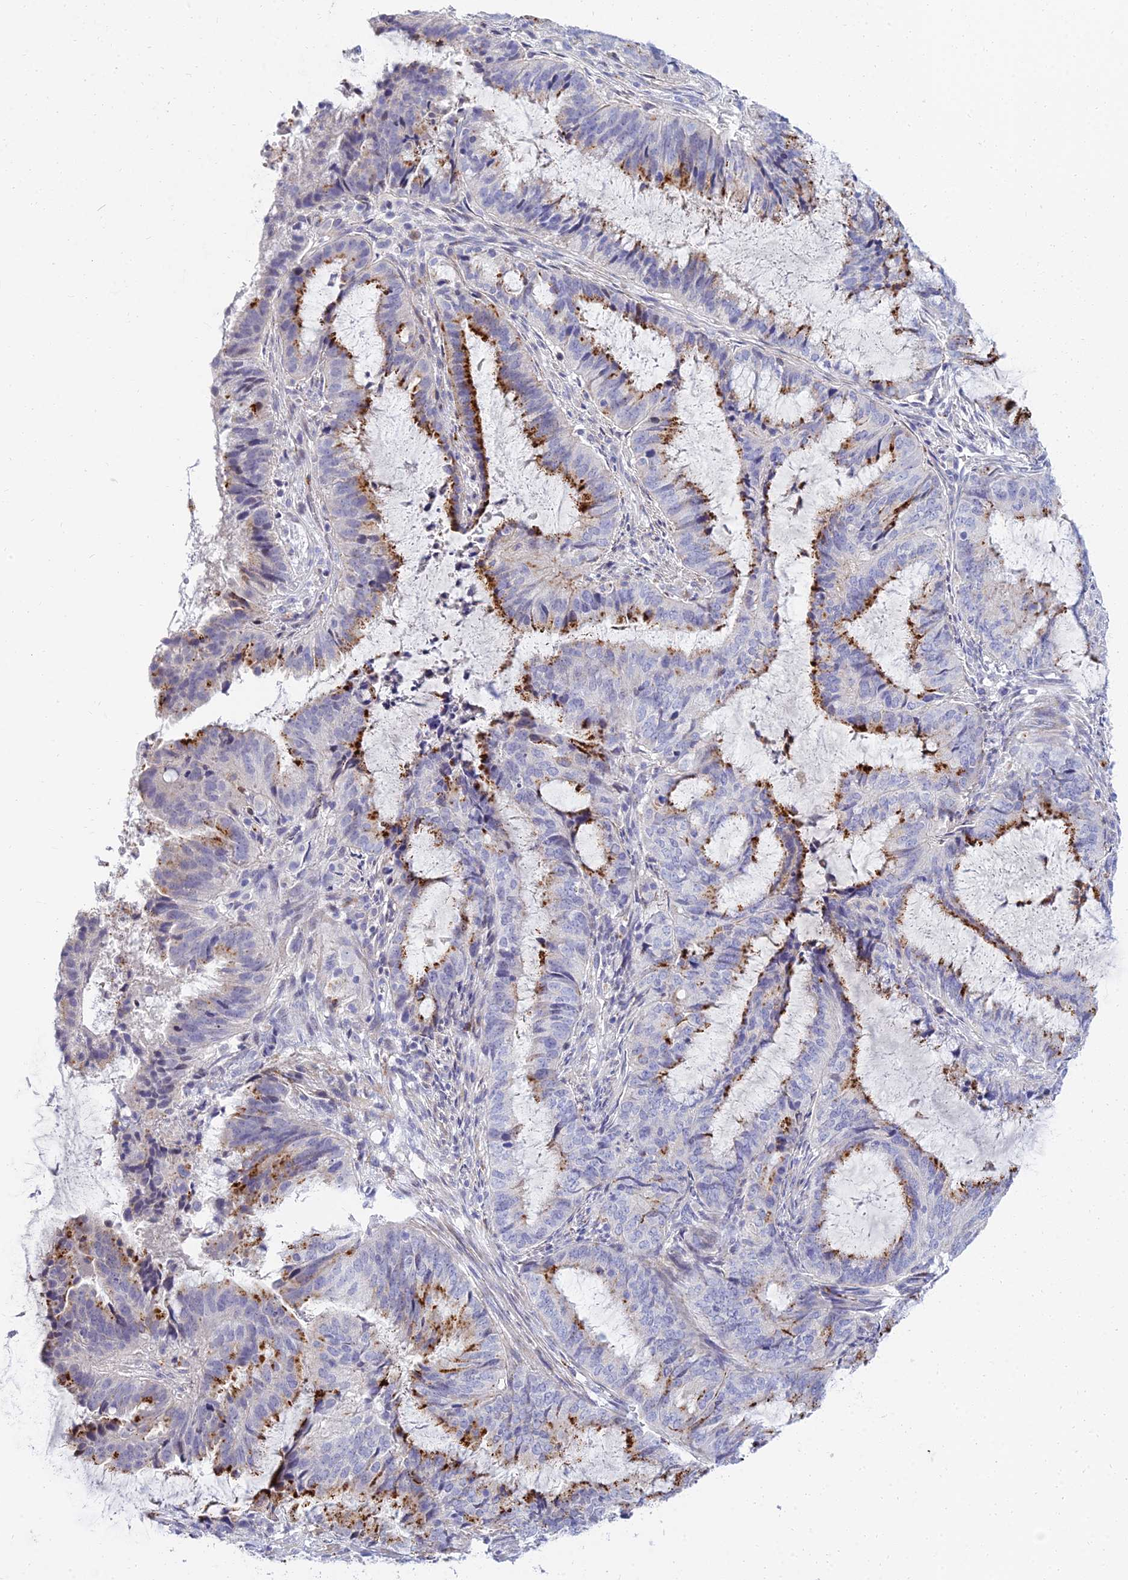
{"staining": {"intensity": "strong", "quantity": "<25%", "location": "cytoplasmic/membranous"}, "tissue": "endometrial cancer", "cell_type": "Tumor cells", "image_type": "cancer", "snomed": [{"axis": "morphology", "description": "Adenocarcinoma, NOS"}, {"axis": "topography", "description": "Endometrium"}], "caption": "The immunohistochemical stain shows strong cytoplasmic/membranous positivity in tumor cells of endometrial adenocarcinoma tissue.", "gene": "VWC2L", "patient": {"sex": "female", "age": 51}}